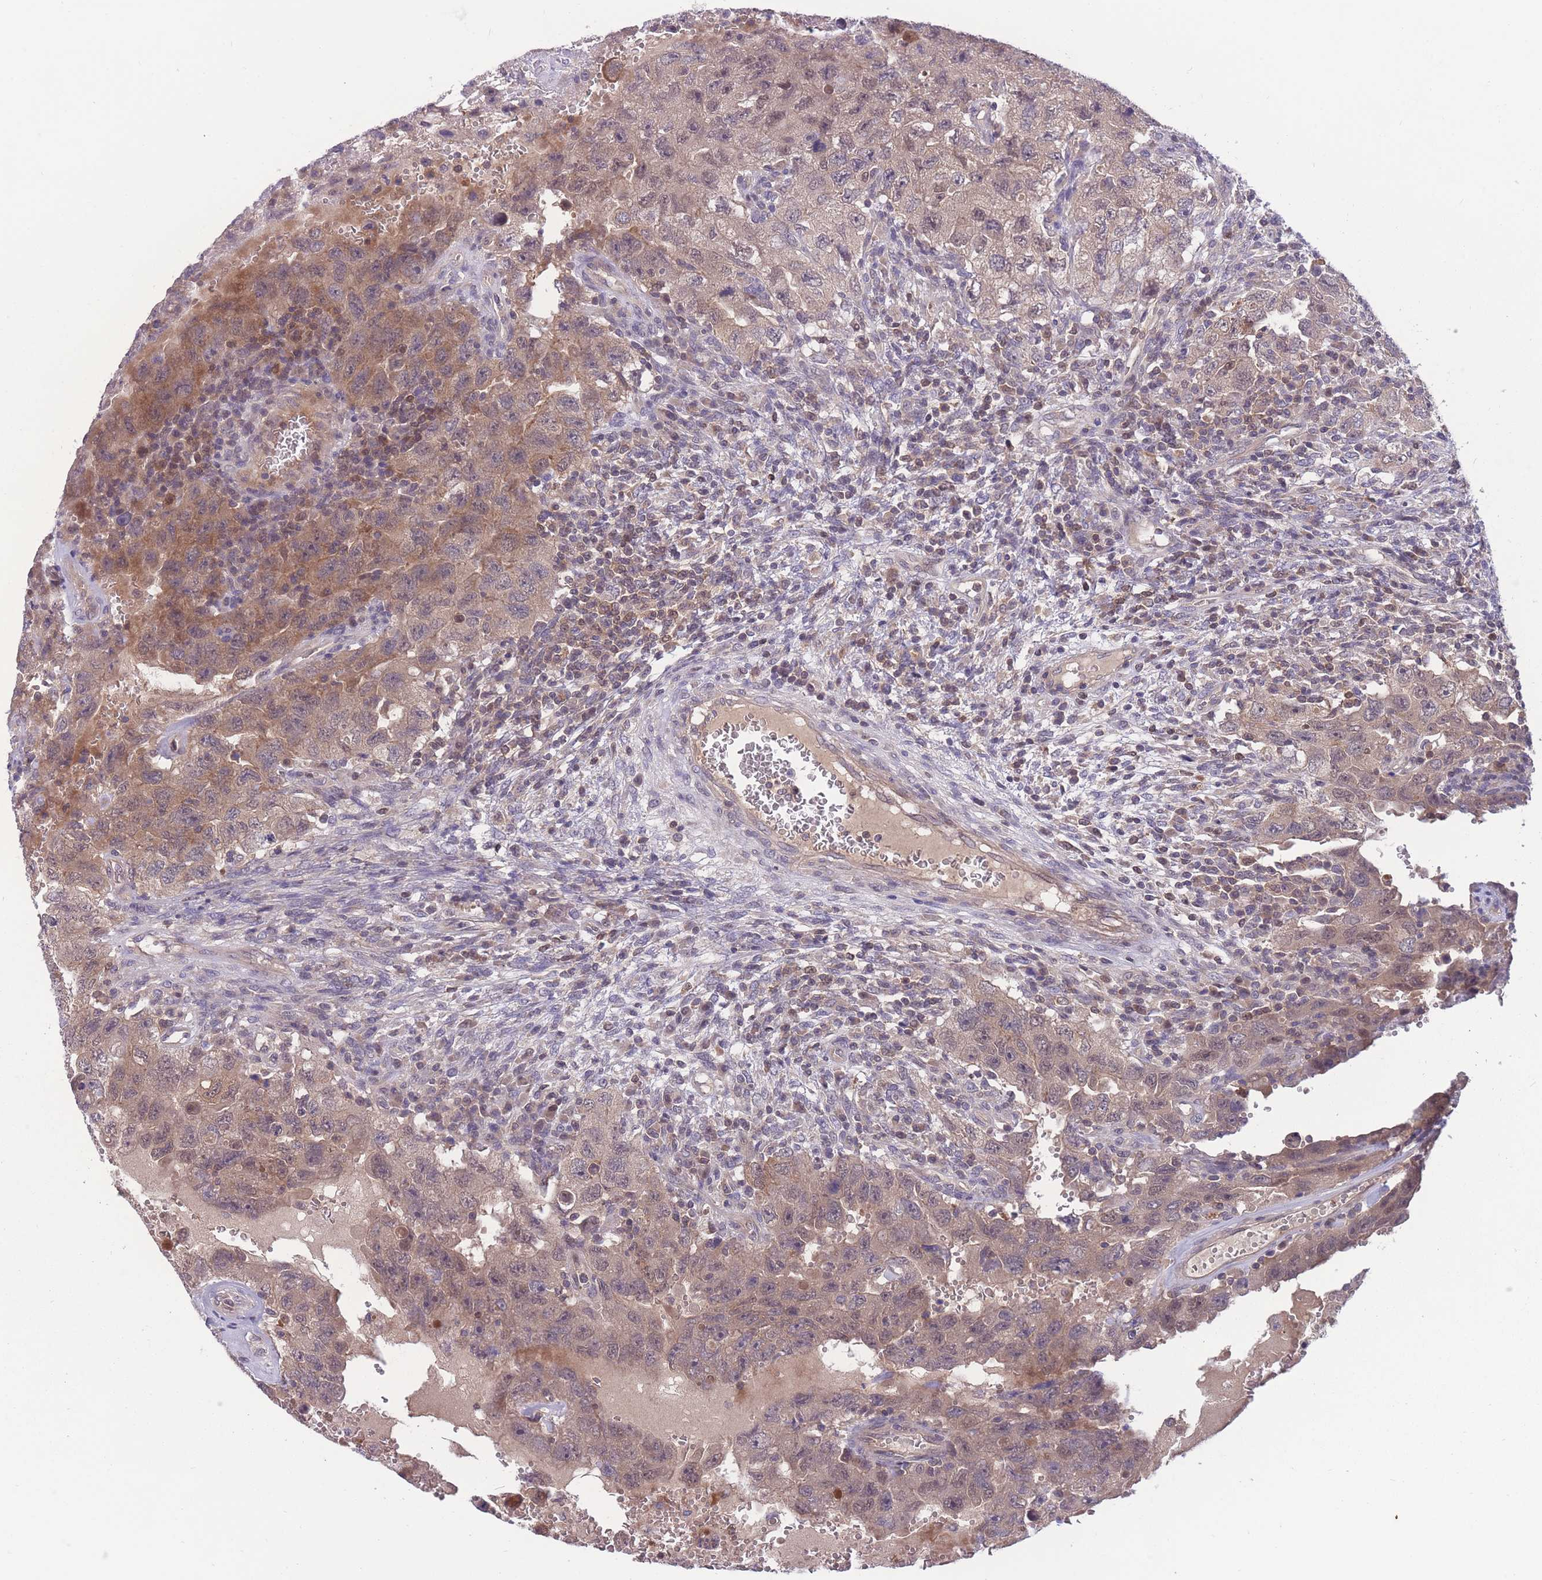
{"staining": {"intensity": "moderate", "quantity": ">75%", "location": "cytoplasmic/membranous"}, "tissue": "testis cancer", "cell_type": "Tumor cells", "image_type": "cancer", "snomed": [{"axis": "morphology", "description": "Carcinoma, Embryonal, NOS"}, {"axis": "topography", "description": "Testis"}], "caption": "Testis embryonal carcinoma tissue reveals moderate cytoplasmic/membranous positivity in approximately >75% of tumor cells, visualized by immunohistochemistry. (brown staining indicates protein expression, while blue staining denotes nuclei).", "gene": "UBE2N", "patient": {"sex": "male", "age": 26}}